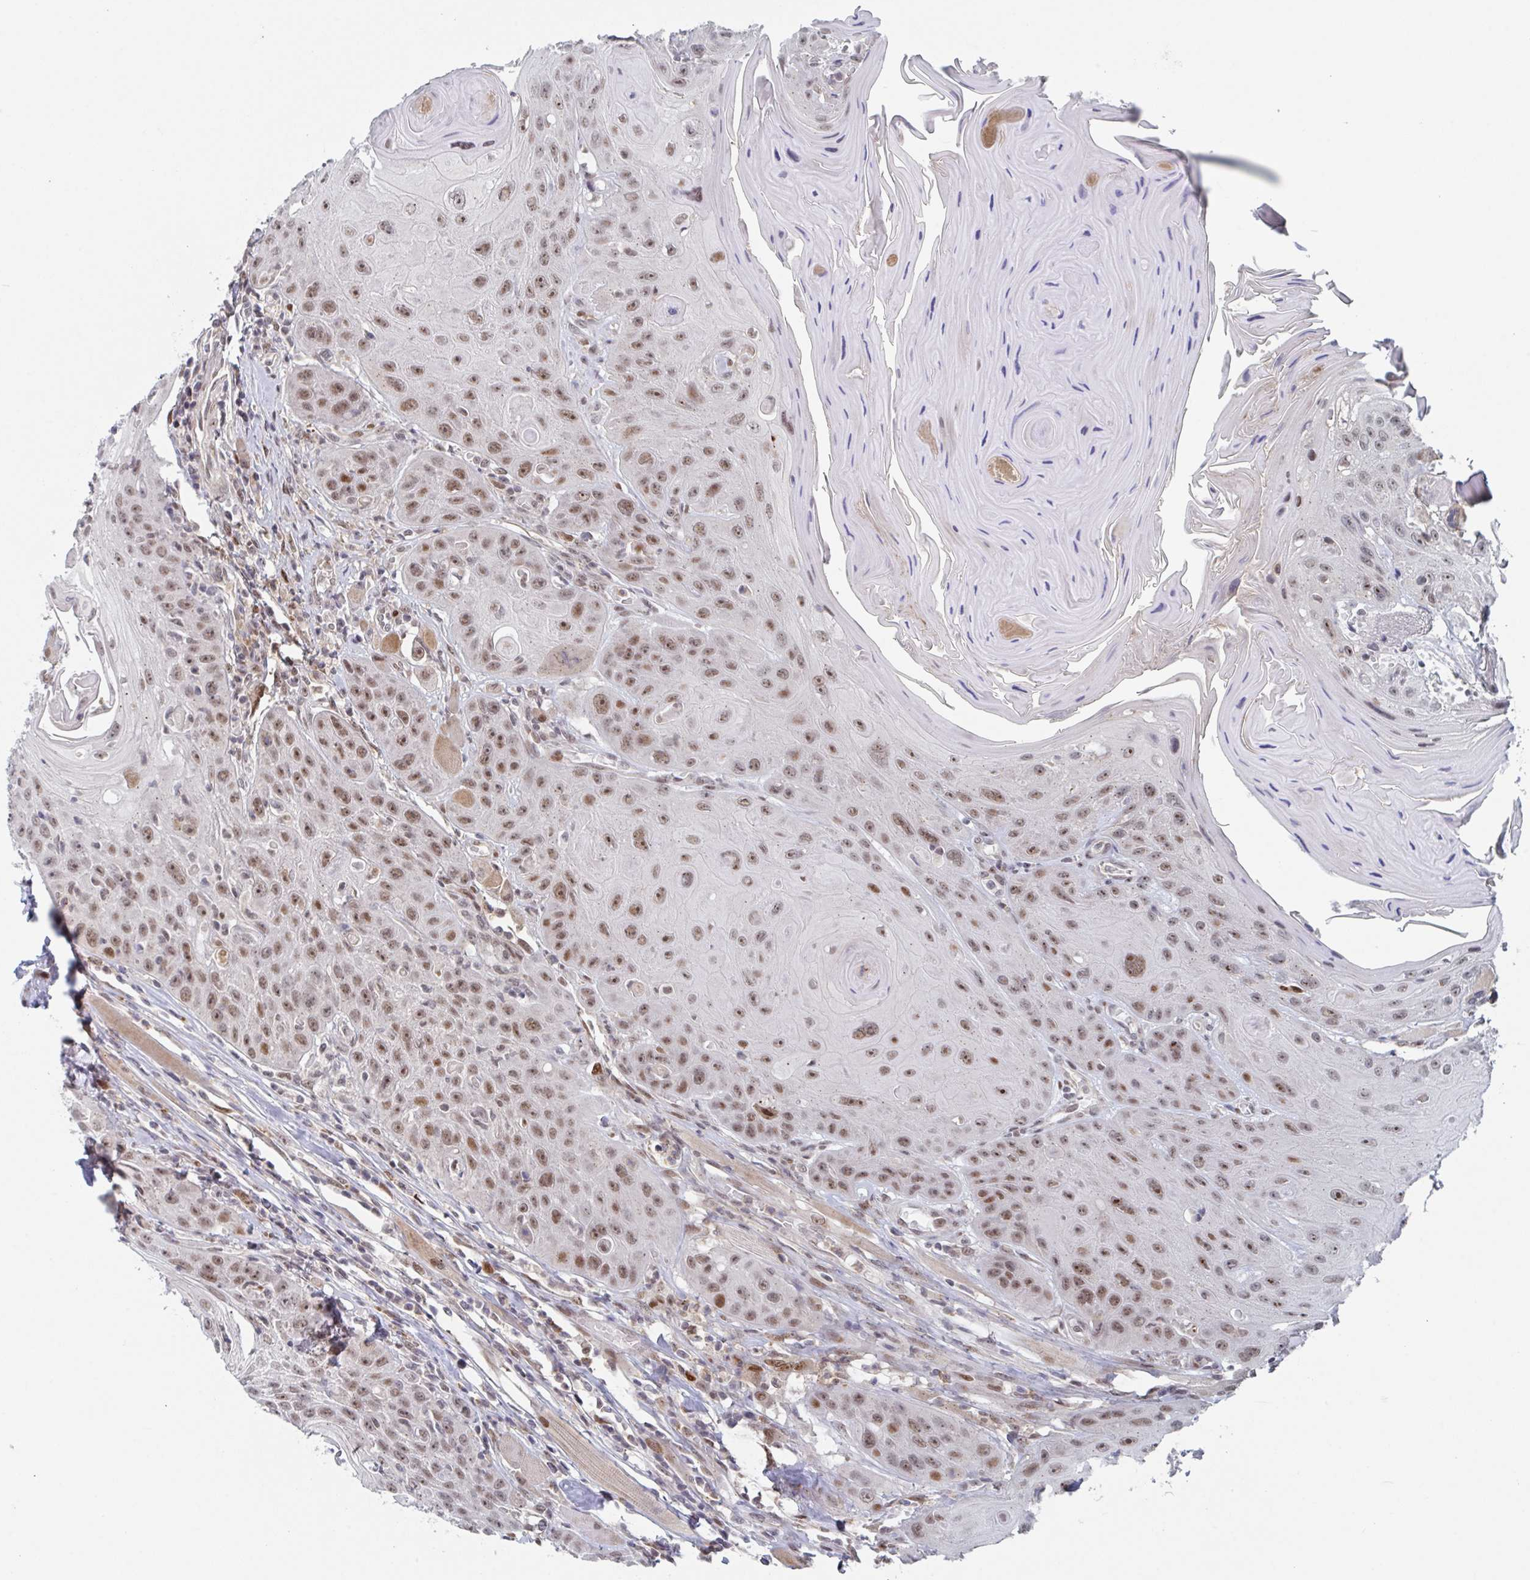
{"staining": {"intensity": "moderate", "quantity": ">75%", "location": "nuclear"}, "tissue": "head and neck cancer", "cell_type": "Tumor cells", "image_type": "cancer", "snomed": [{"axis": "morphology", "description": "Squamous cell carcinoma, NOS"}, {"axis": "topography", "description": "Head-Neck"}], "caption": "Brown immunohistochemical staining in human squamous cell carcinoma (head and neck) demonstrates moderate nuclear positivity in approximately >75% of tumor cells. The staining is performed using DAB brown chromogen to label protein expression. The nuclei are counter-stained blue using hematoxylin.", "gene": "RNF212", "patient": {"sex": "female", "age": 59}}